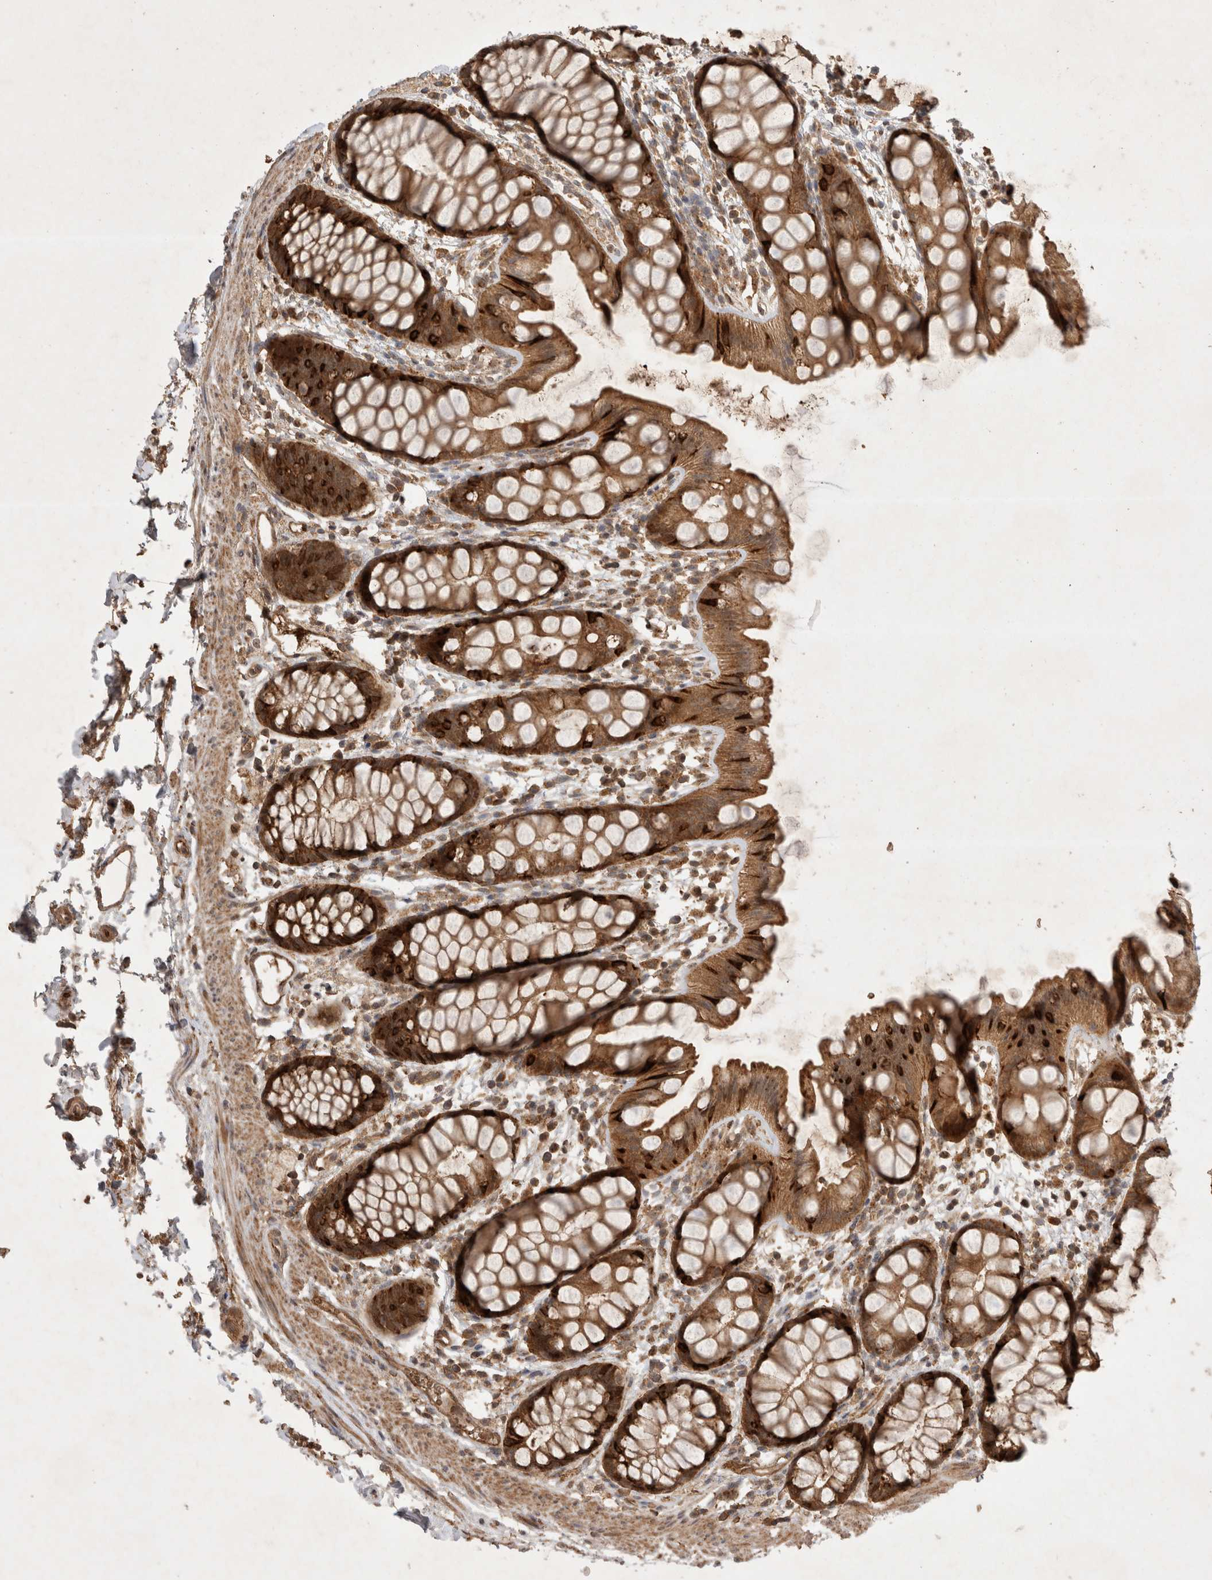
{"staining": {"intensity": "strong", "quantity": ">75%", "location": "cytoplasmic/membranous"}, "tissue": "rectum", "cell_type": "Glandular cells", "image_type": "normal", "snomed": [{"axis": "morphology", "description": "Normal tissue, NOS"}, {"axis": "topography", "description": "Rectum"}], "caption": "High-magnification brightfield microscopy of normal rectum stained with DAB (brown) and counterstained with hematoxylin (blue). glandular cells exhibit strong cytoplasmic/membranous staining is seen in approximately>75% of cells. Ihc stains the protein of interest in brown and the nuclei are stained blue.", "gene": "FAM221A", "patient": {"sex": "female", "age": 65}}